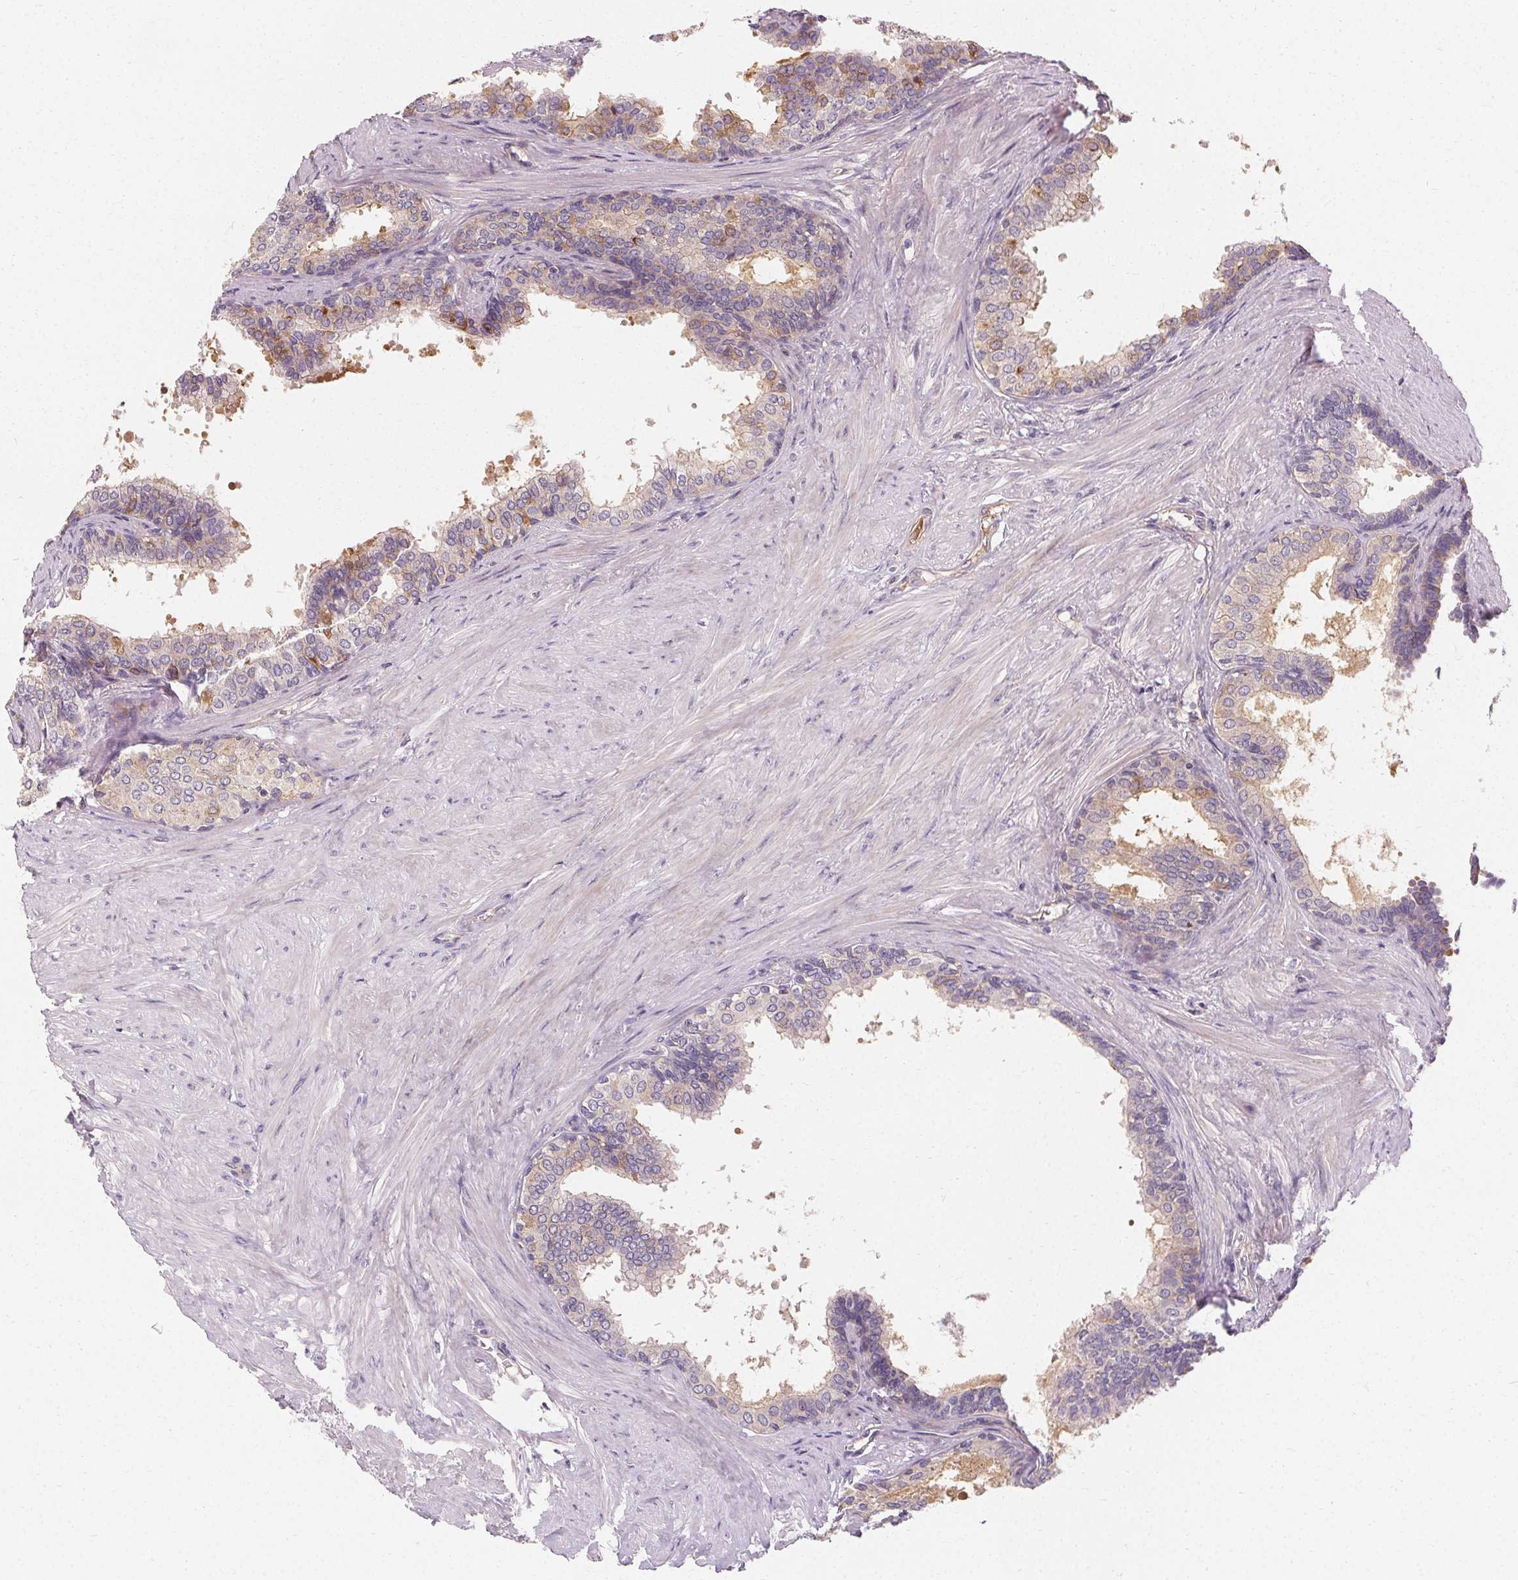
{"staining": {"intensity": "weak", "quantity": "25%-75%", "location": "cytoplasmic/membranous"}, "tissue": "prostate", "cell_type": "Glandular cells", "image_type": "normal", "snomed": [{"axis": "morphology", "description": "Normal tissue, NOS"}, {"axis": "topography", "description": "Prostate"}, {"axis": "topography", "description": "Peripheral nerve tissue"}], "caption": "Unremarkable prostate displays weak cytoplasmic/membranous staining in approximately 25%-75% of glandular cells, visualized by immunohistochemistry. The protein of interest is shown in brown color, while the nuclei are stained blue.", "gene": "APLP1", "patient": {"sex": "male", "age": 55}}